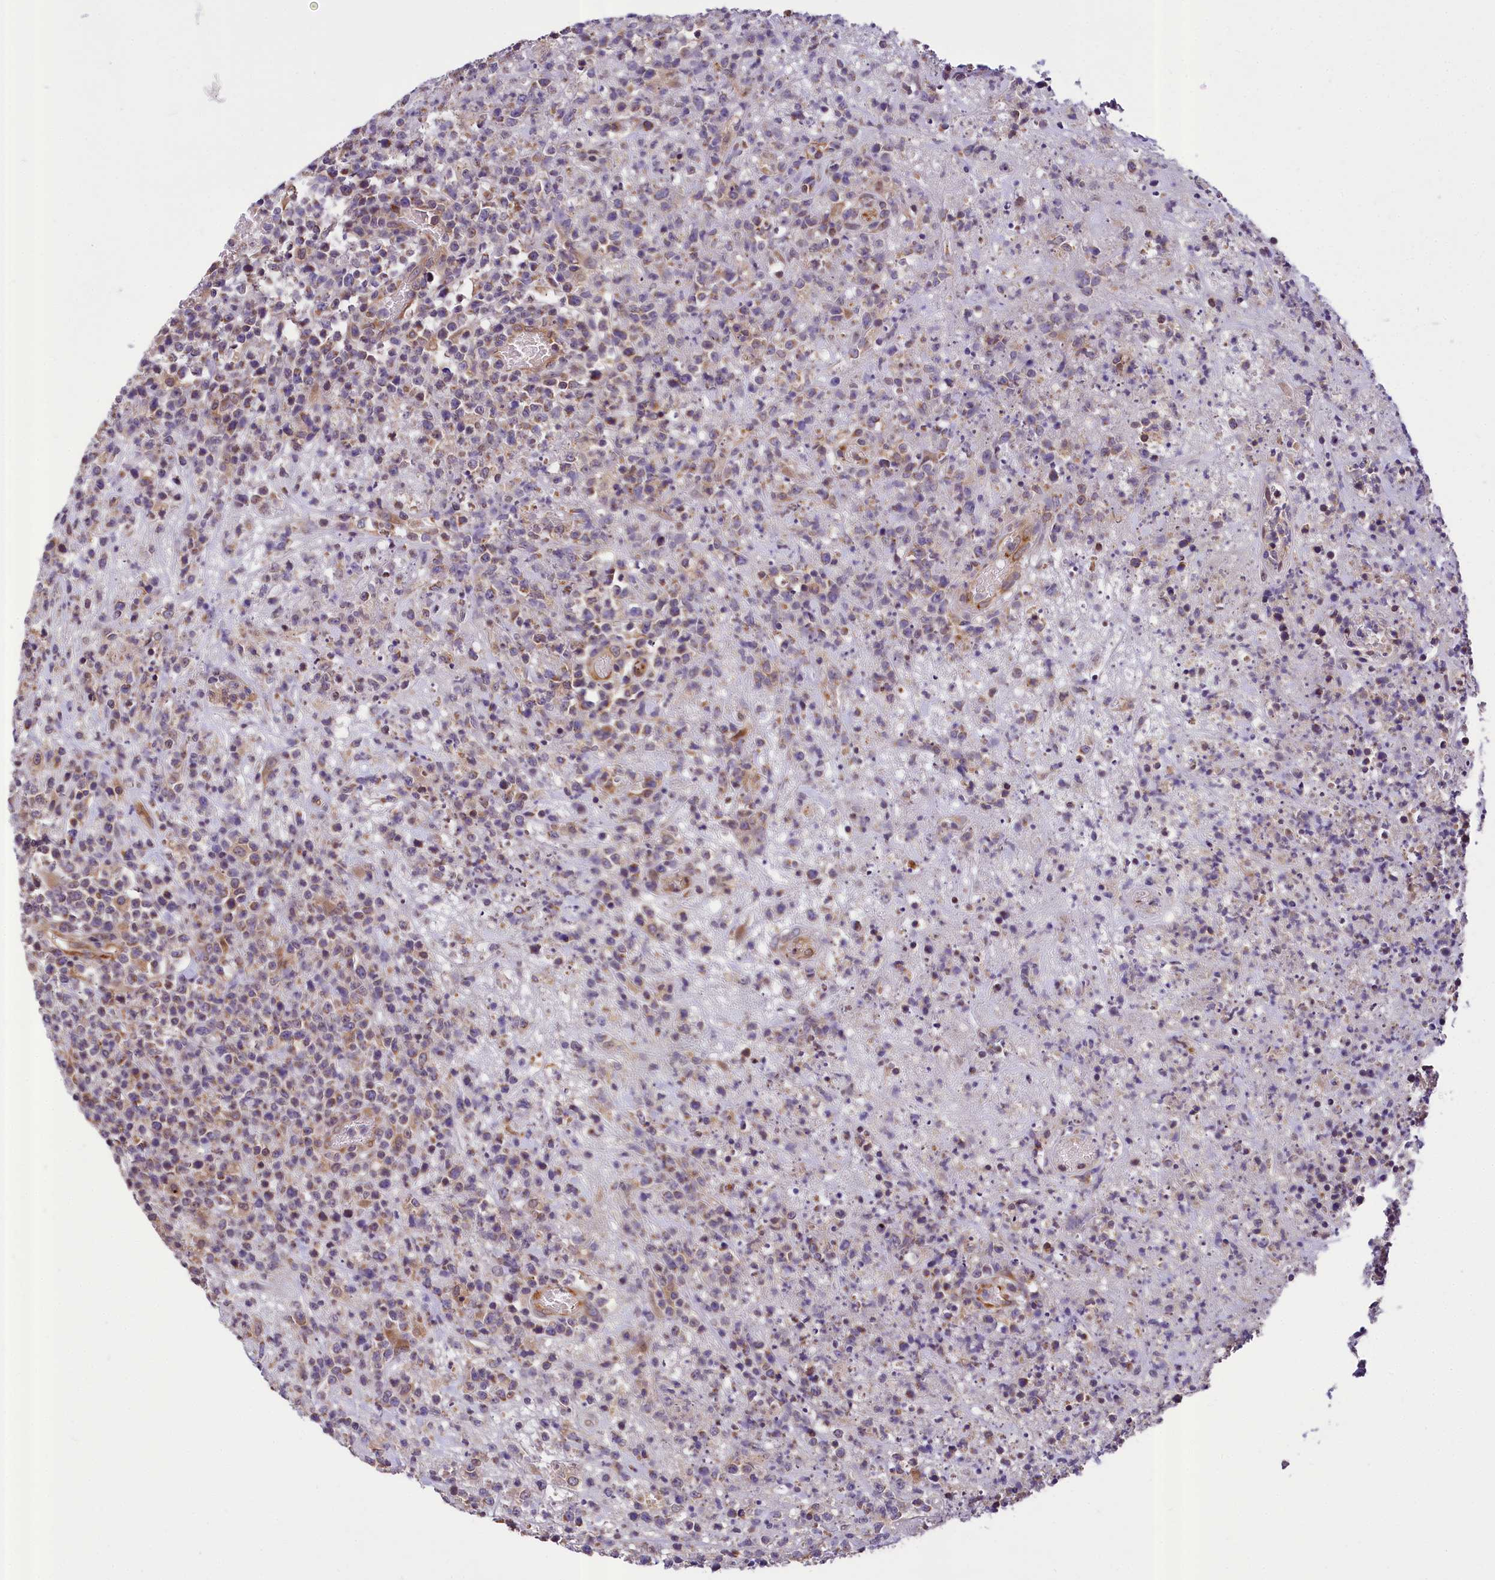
{"staining": {"intensity": "moderate", "quantity": "25%-75%", "location": "cytoplasmic/membranous"}, "tissue": "lymphoma", "cell_type": "Tumor cells", "image_type": "cancer", "snomed": [{"axis": "morphology", "description": "Malignant lymphoma, non-Hodgkin's type, High grade"}, {"axis": "topography", "description": "Colon"}], "caption": "A histopathology image of human lymphoma stained for a protein shows moderate cytoplasmic/membranous brown staining in tumor cells. (brown staining indicates protein expression, while blue staining denotes nuclei).", "gene": "SUPV3L1", "patient": {"sex": "female", "age": 53}}